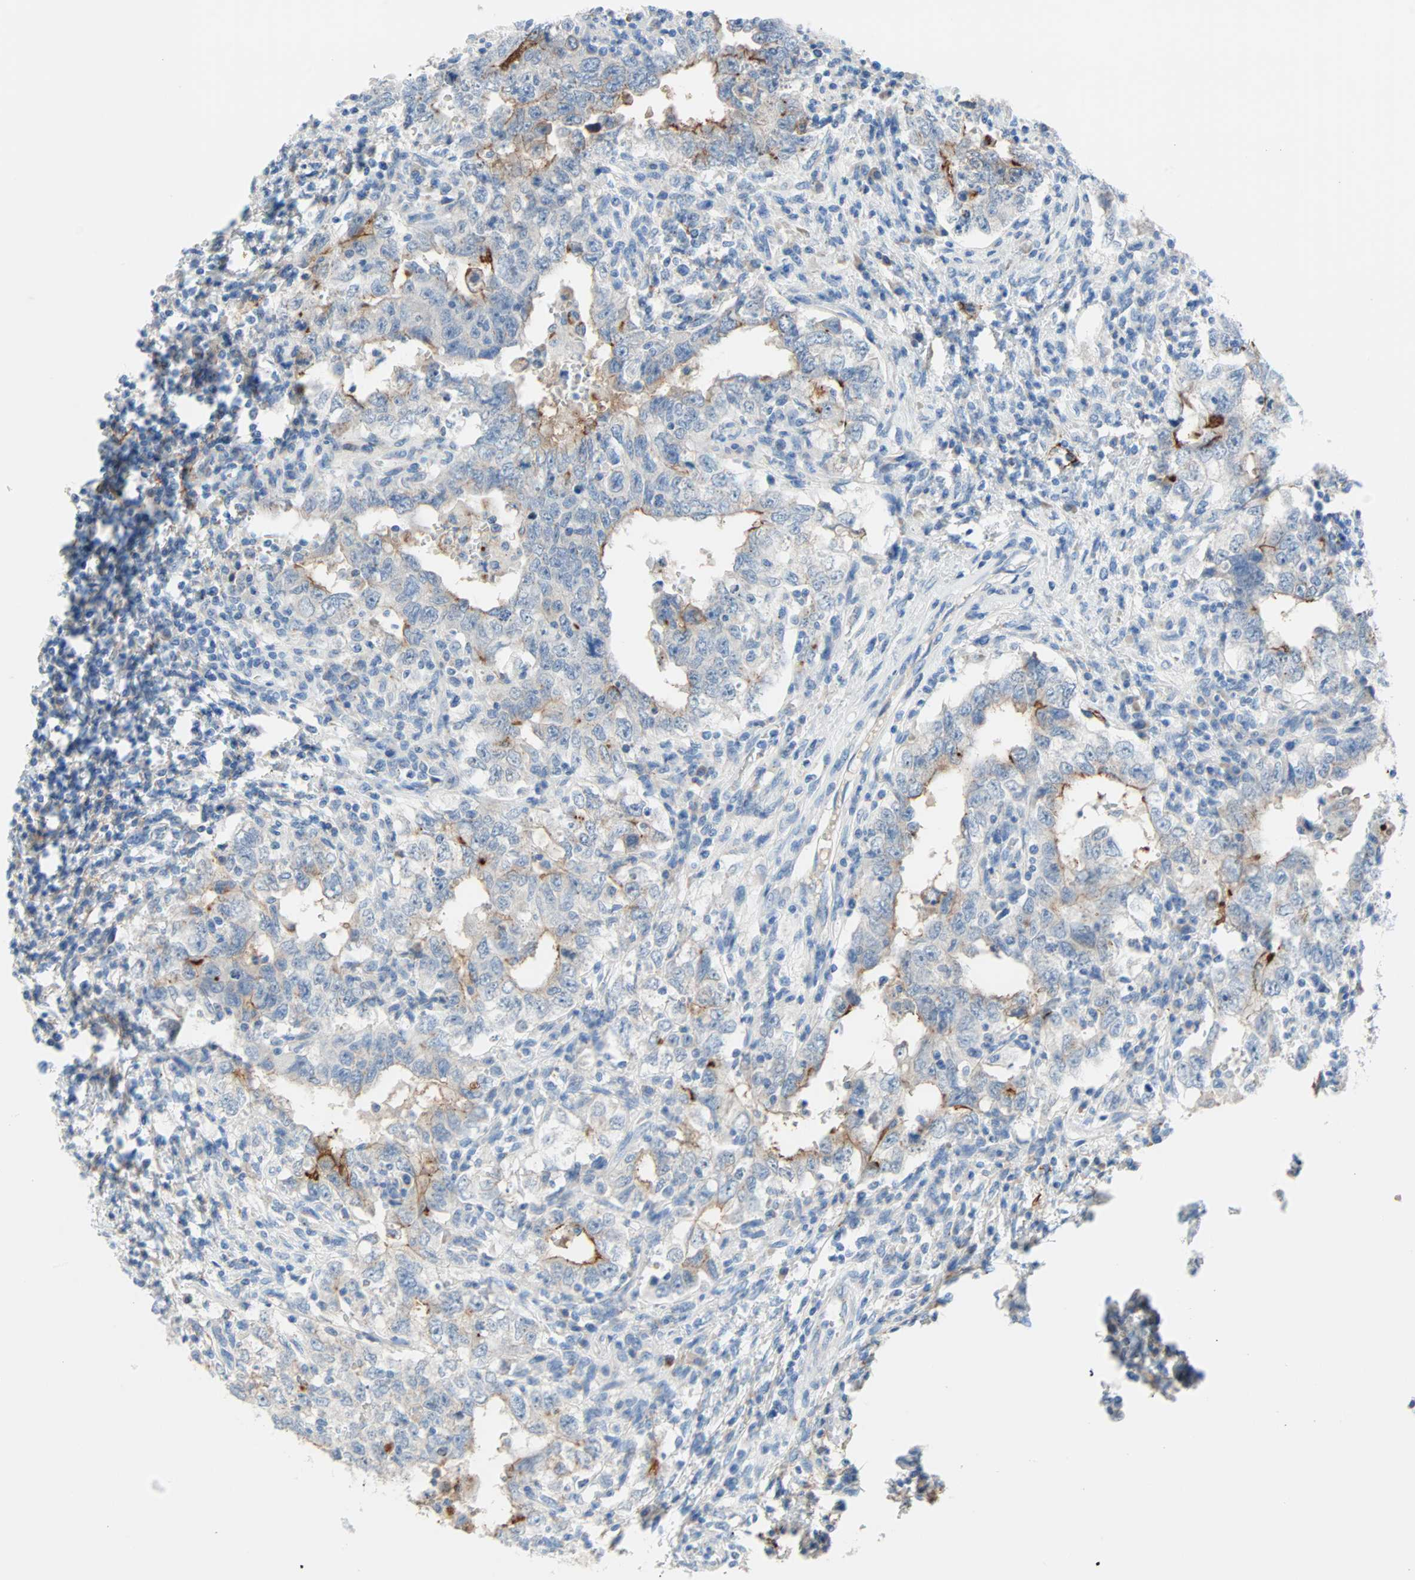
{"staining": {"intensity": "moderate", "quantity": "<25%", "location": "cytoplasmic/membranous"}, "tissue": "testis cancer", "cell_type": "Tumor cells", "image_type": "cancer", "snomed": [{"axis": "morphology", "description": "Carcinoma, Embryonal, NOS"}, {"axis": "topography", "description": "Testis"}], "caption": "Immunohistochemistry (IHC) of testis cancer demonstrates low levels of moderate cytoplasmic/membranous staining in approximately <25% of tumor cells.", "gene": "PDPN", "patient": {"sex": "male", "age": 26}}